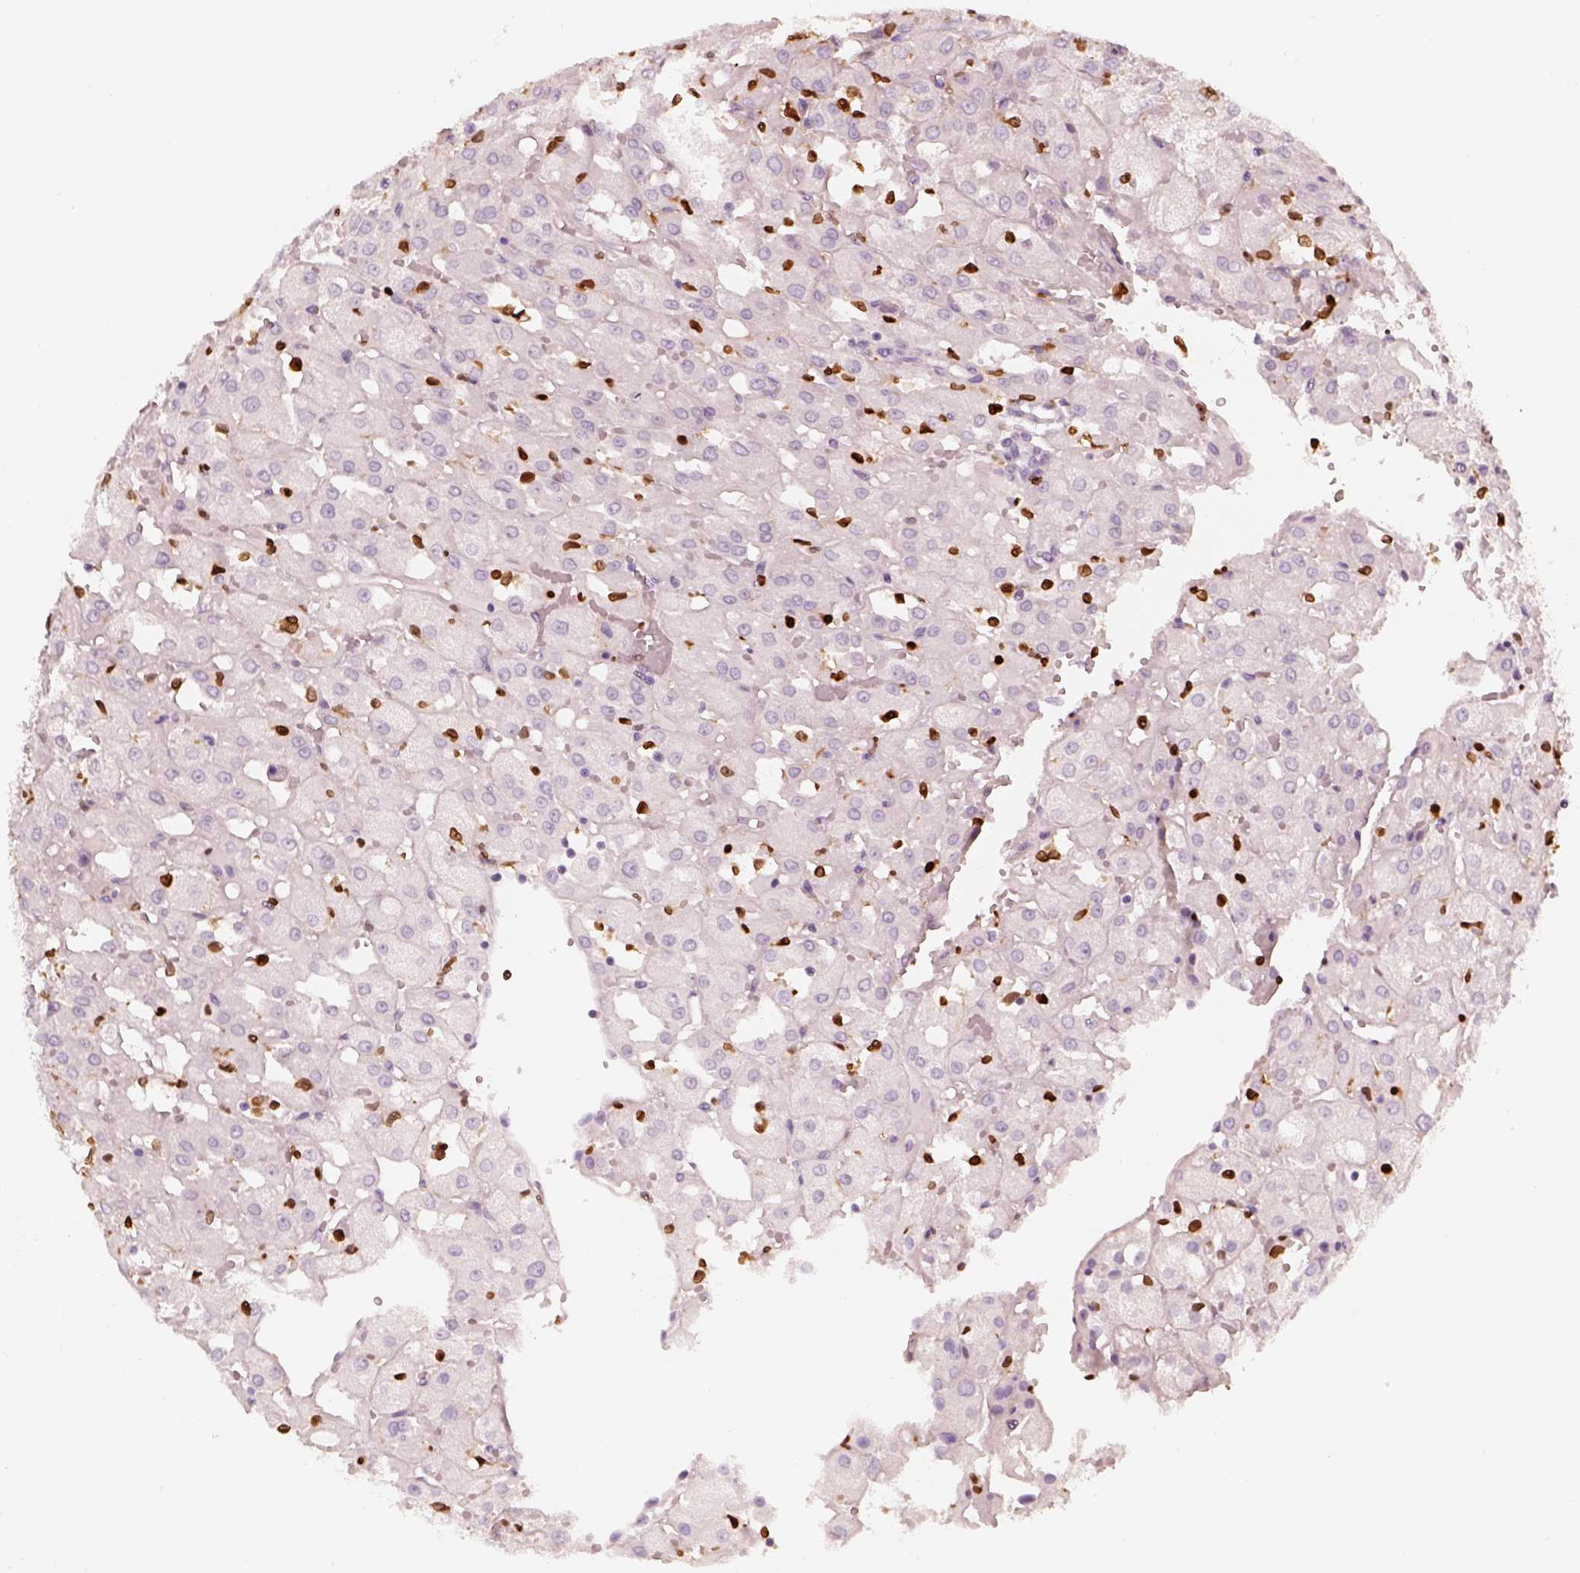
{"staining": {"intensity": "negative", "quantity": "none", "location": "none"}, "tissue": "renal cancer", "cell_type": "Tumor cells", "image_type": "cancer", "snomed": [{"axis": "morphology", "description": "Adenocarcinoma, NOS"}, {"axis": "topography", "description": "Kidney"}], "caption": "Photomicrograph shows no protein positivity in tumor cells of renal cancer tissue.", "gene": "ALOX5", "patient": {"sex": "male", "age": 72}}